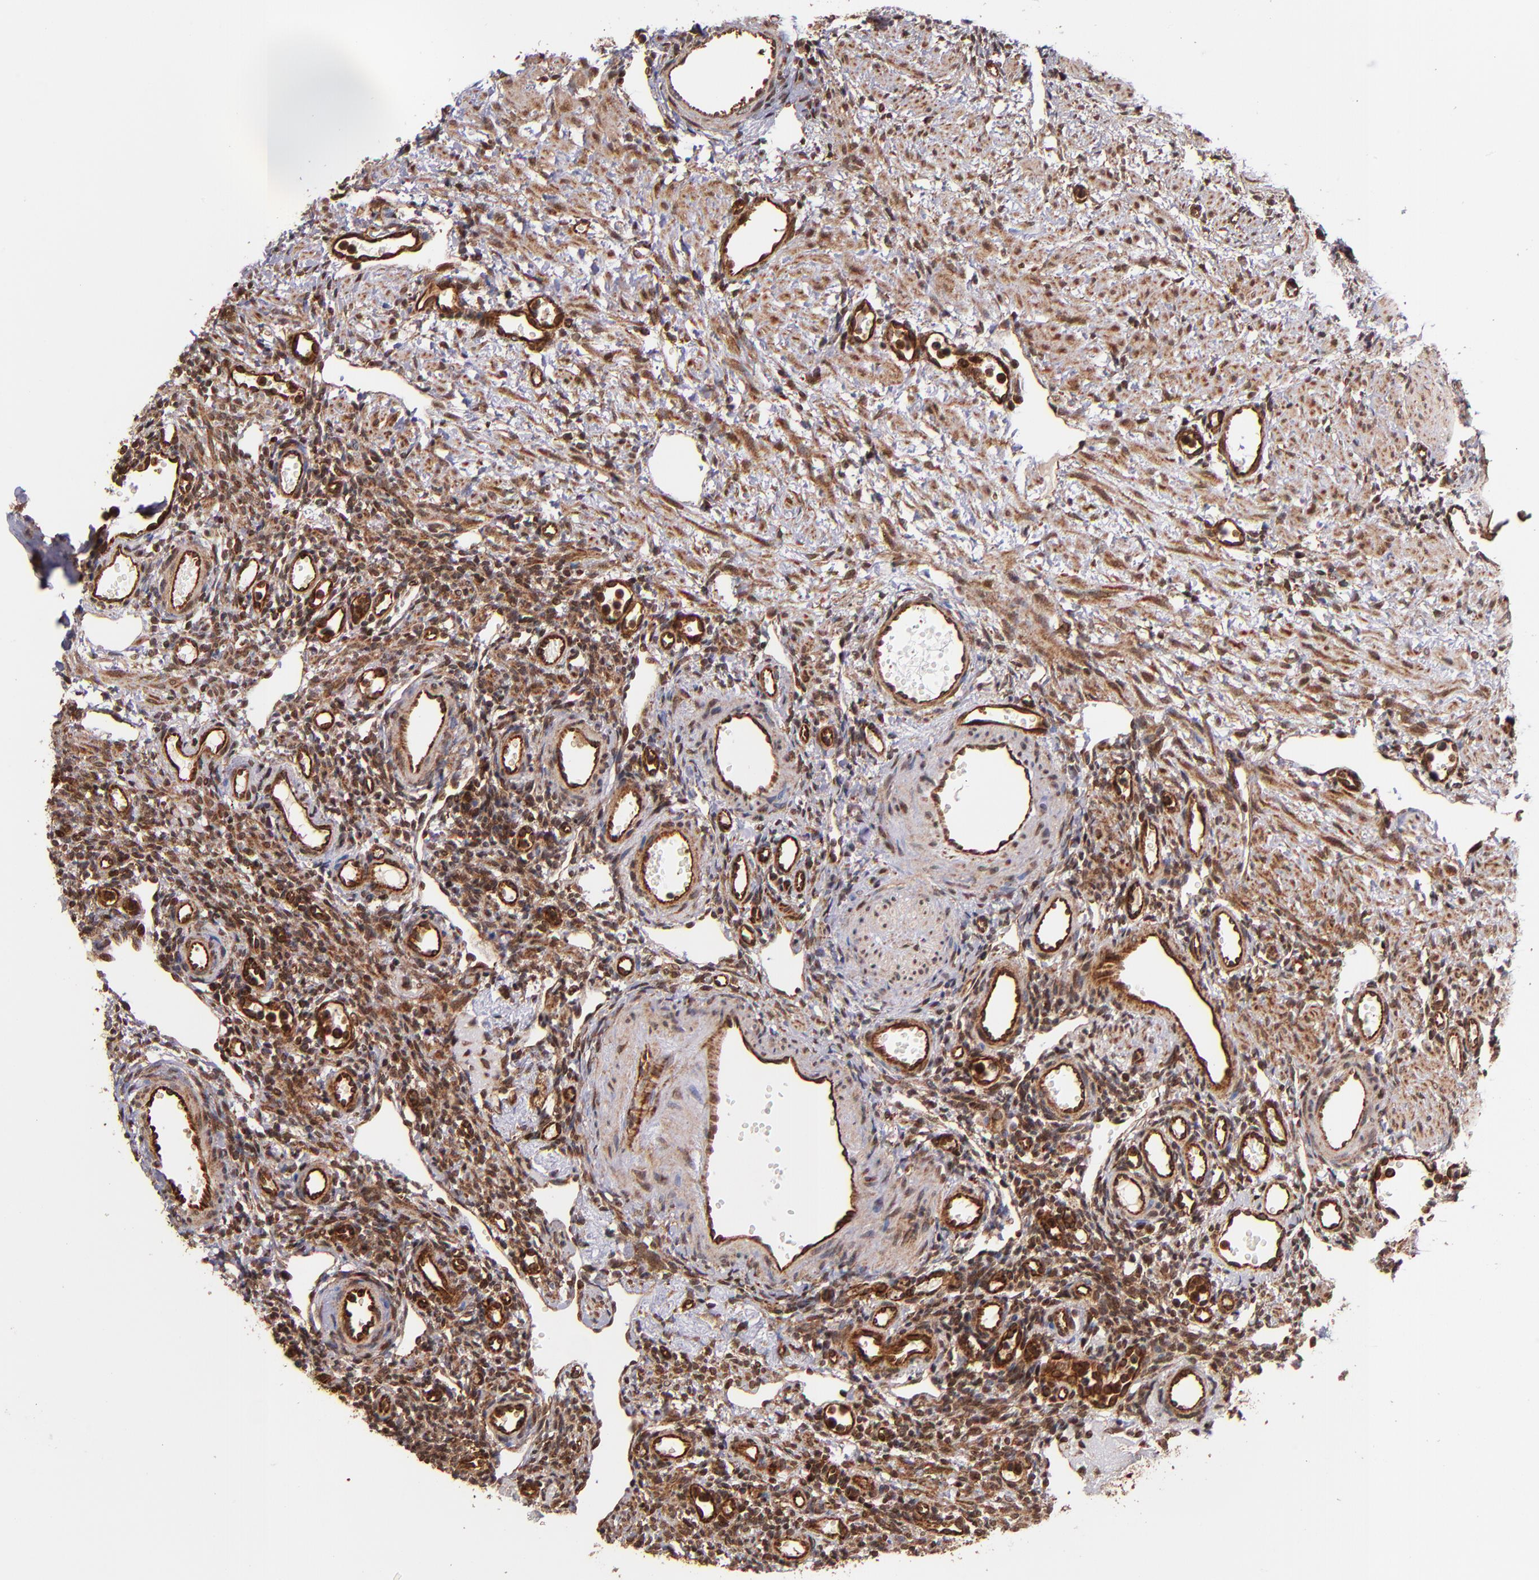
{"staining": {"intensity": "strong", "quantity": ">75%", "location": "cytoplasmic/membranous,nuclear"}, "tissue": "ovary", "cell_type": "Ovarian stroma cells", "image_type": "normal", "snomed": [{"axis": "morphology", "description": "Normal tissue, NOS"}, {"axis": "topography", "description": "Ovary"}], "caption": "A photomicrograph showing strong cytoplasmic/membranous,nuclear expression in approximately >75% of ovarian stroma cells in benign ovary, as visualized by brown immunohistochemical staining.", "gene": "STX8", "patient": {"sex": "female", "age": 33}}